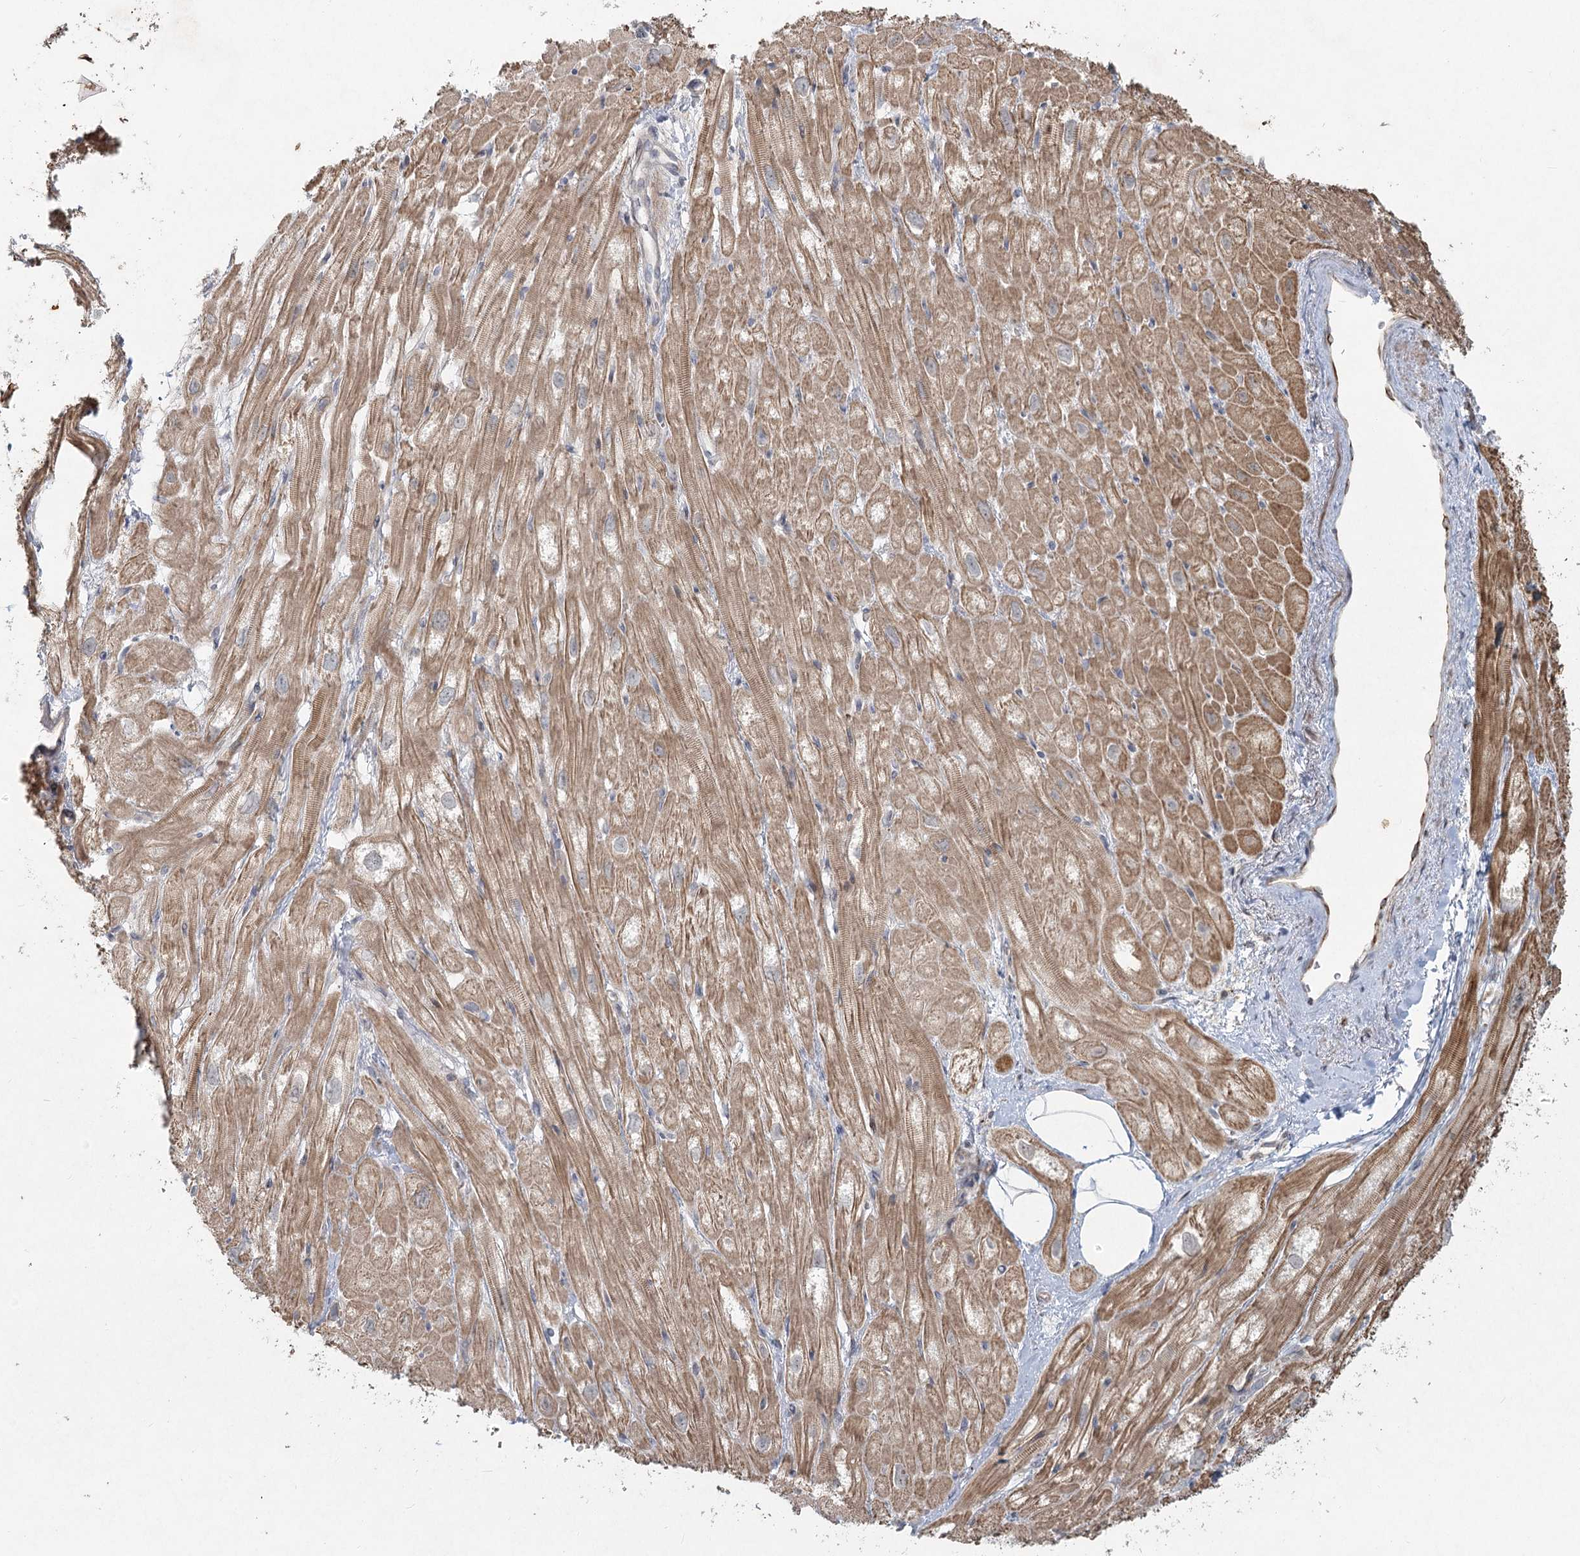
{"staining": {"intensity": "moderate", "quantity": ">75%", "location": "cytoplasmic/membranous"}, "tissue": "heart muscle", "cell_type": "Cardiomyocytes", "image_type": "normal", "snomed": [{"axis": "morphology", "description": "Normal tissue, NOS"}, {"axis": "topography", "description": "Heart"}], "caption": "Unremarkable heart muscle reveals moderate cytoplasmic/membranous positivity in about >75% of cardiomyocytes, visualized by immunohistochemistry.", "gene": "LRP2BP", "patient": {"sex": "male", "age": 50}}